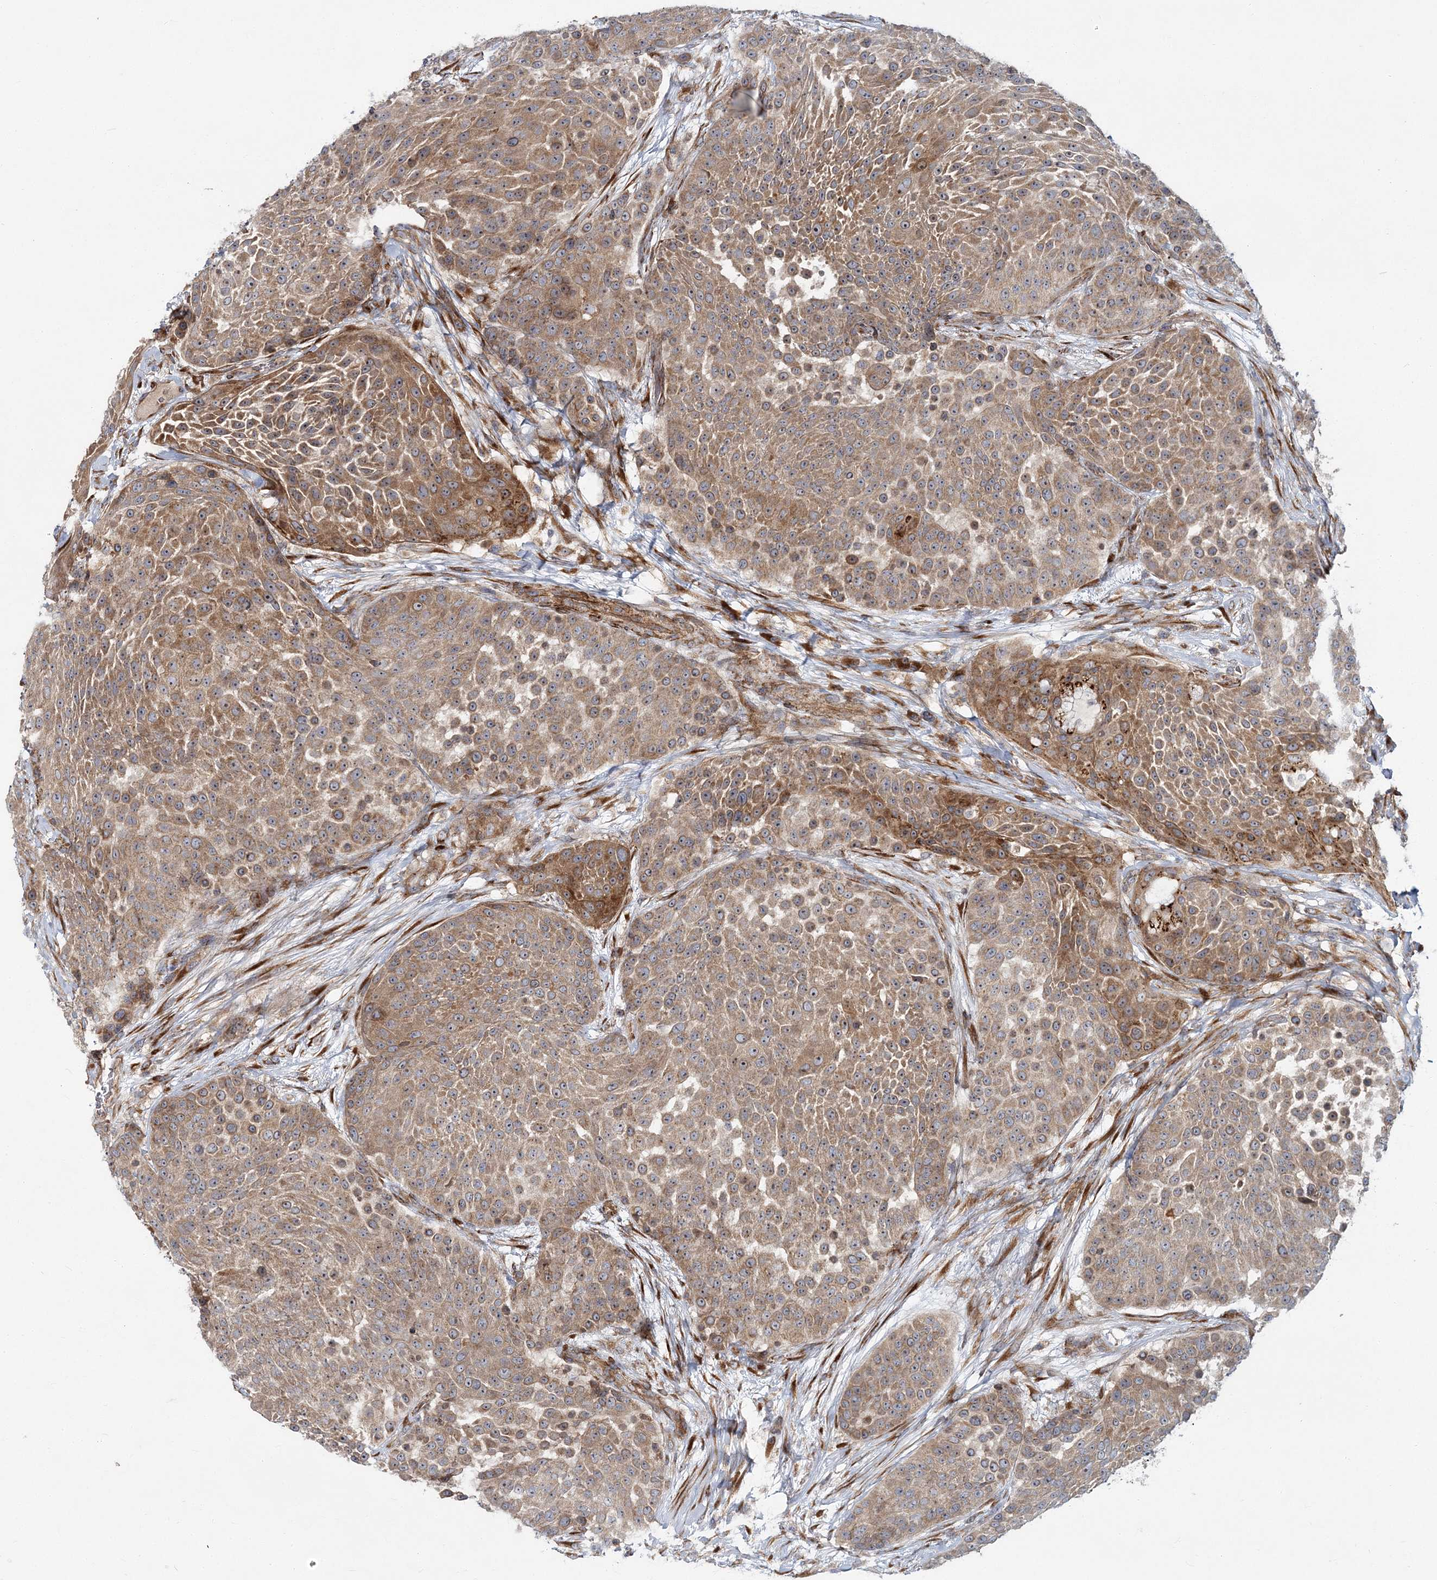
{"staining": {"intensity": "moderate", "quantity": ">75%", "location": "cytoplasmic/membranous"}, "tissue": "urothelial cancer", "cell_type": "Tumor cells", "image_type": "cancer", "snomed": [{"axis": "morphology", "description": "Urothelial carcinoma, High grade"}, {"axis": "topography", "description": "Urinary bladder"}], "caption": "Urothelial cancer stained with a brown dye reveals moderate cytoplasmic/membranous positive positivity in approximately >75% of tumor cells.", "gene": "NBAS", "patient": {"sex": "female", "age": 63}}